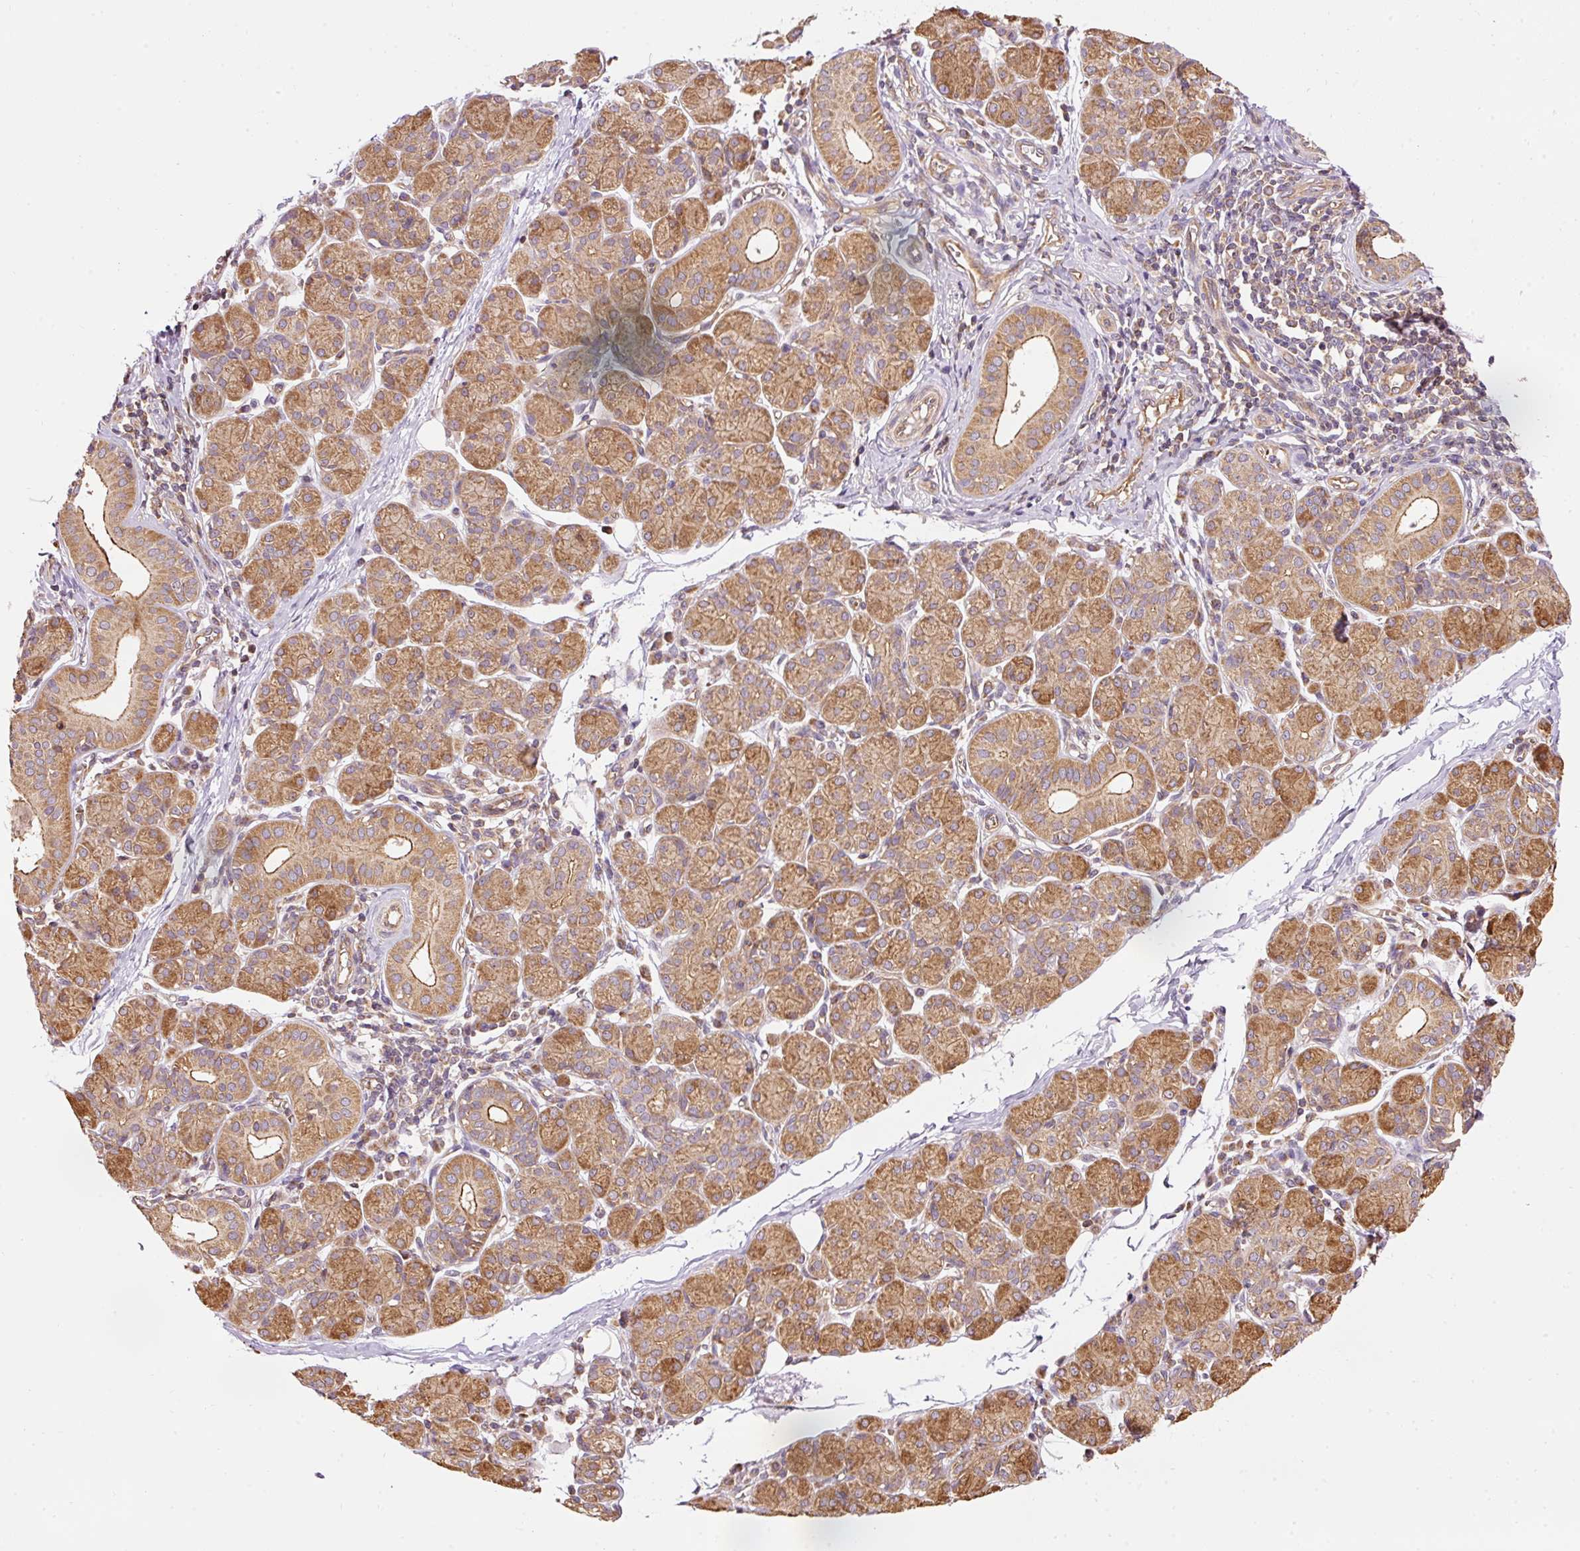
{"staining": {"intensity": "moderate", "quantity": "25%-75%", "location": "cytoplasmic/membranous"}, "tissue": "salivary gland", "cell_type": "Glandular cells", "image_type": "normal", "snomed": [{"axis": "morphology", "description": "Normal tissue, NOS"}, {"axis": "morphology", "description": "Inflammation, NOS"}, {"axis": "topography", "description": "Lymph node"}, {"axis": "topography", "description": "Salivary gland"}], "caption": "High-power microscopy captured an immunohistochemistry (IHC) micrograph of normal salivary gland, revealing moderate cytoplasmic/membranous staining in about 25%-75% of glandular cells. The protein of interest is shown in brown color, while the nuclei are stained blue.", "gene": "ADCY4", "patient": {"sex": "male", "age": 3}}